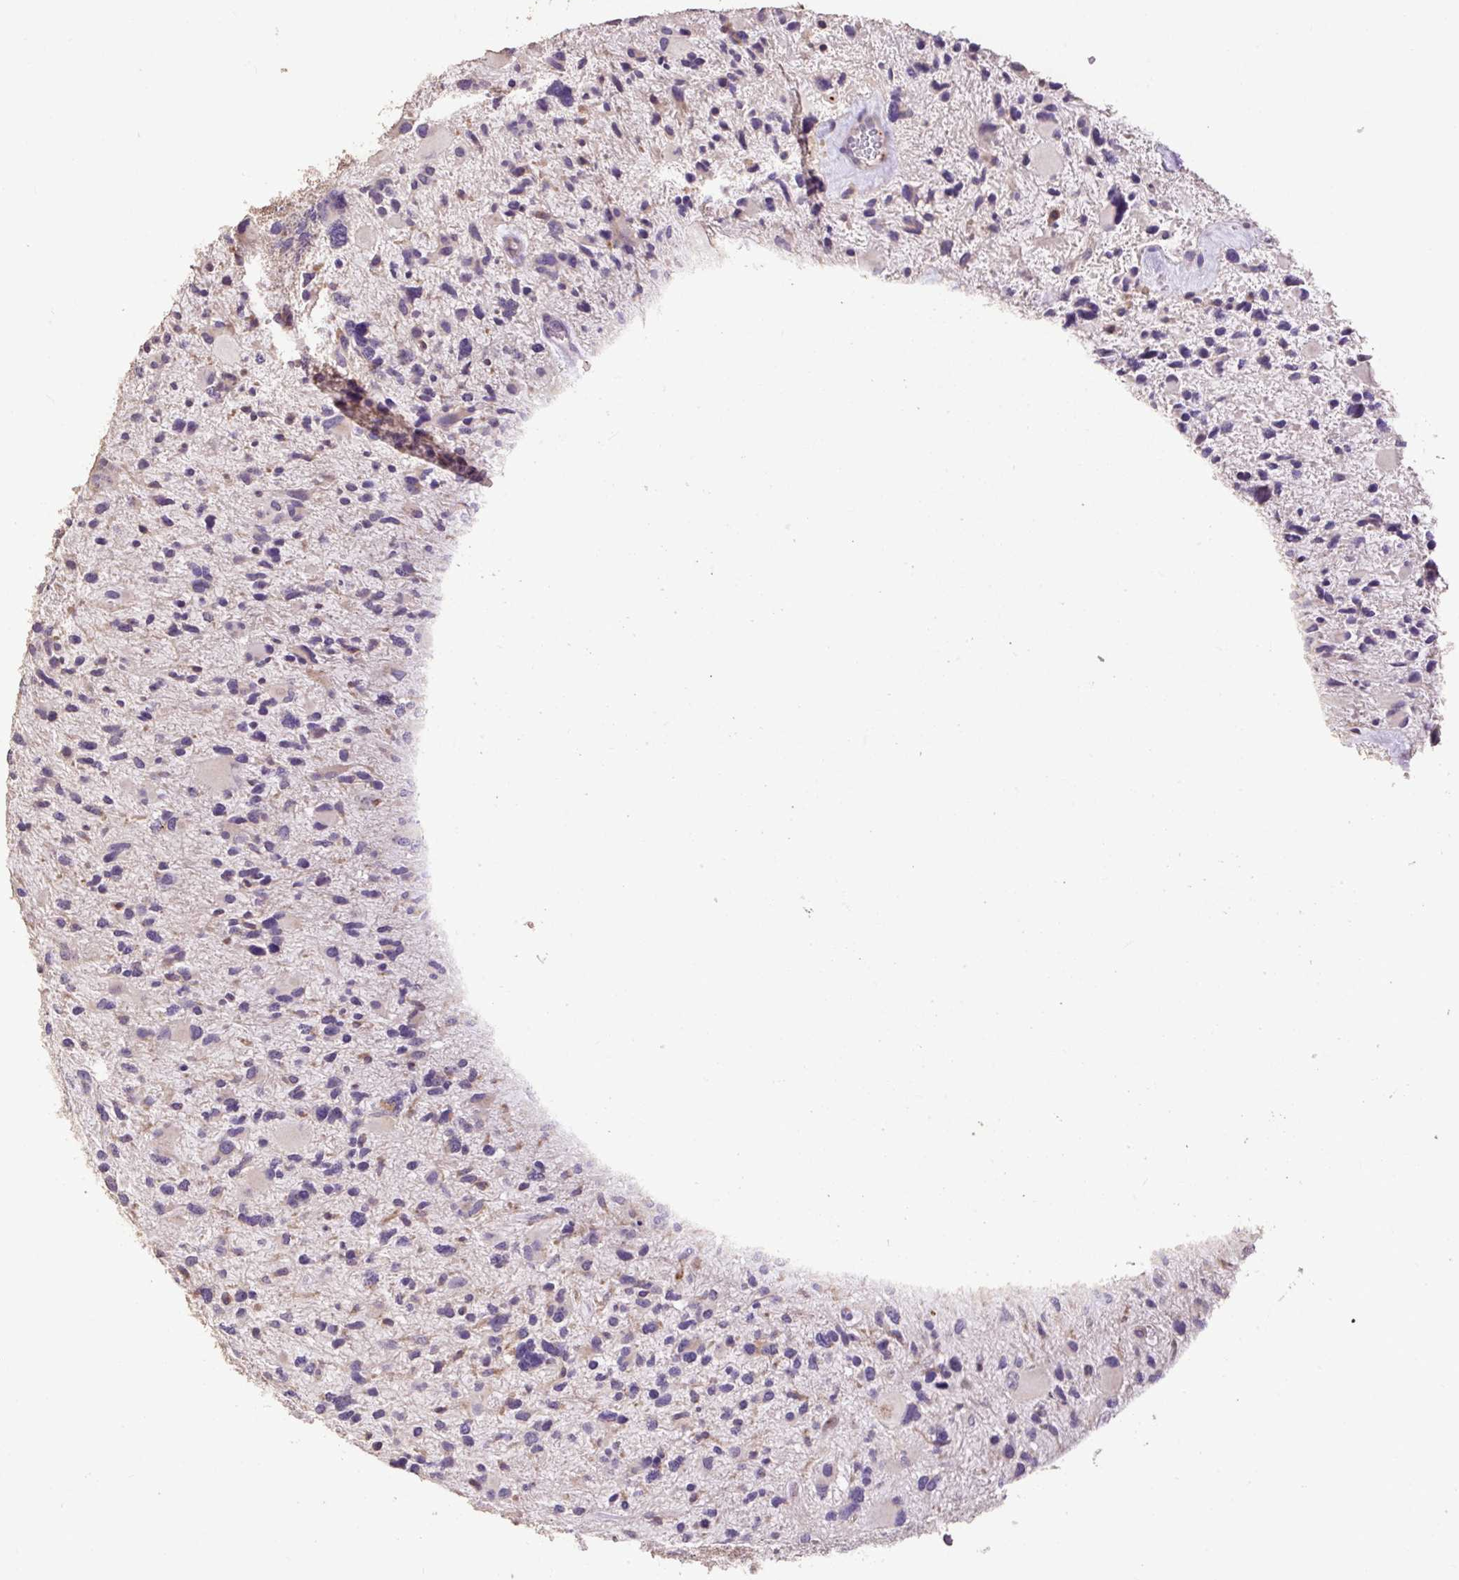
{"staining": {"intensity": "weak", "quantity": "<25%", "location": "cytoplasmic/membranous"}, "tissue": "glioma", "cell_type": "Tumor cells", "image_type": "cancer", "snomed": [{"axis": "morphology", "description": "Glioma, malignant, High grade"}, {"axis": "topography", "description": "Brain"}], "caption": "Immunohistochemical staining of glioma shows no significant staining in tumor cells.", "gene": "ABR", "patient": {"sex": "female", "age": 11}}